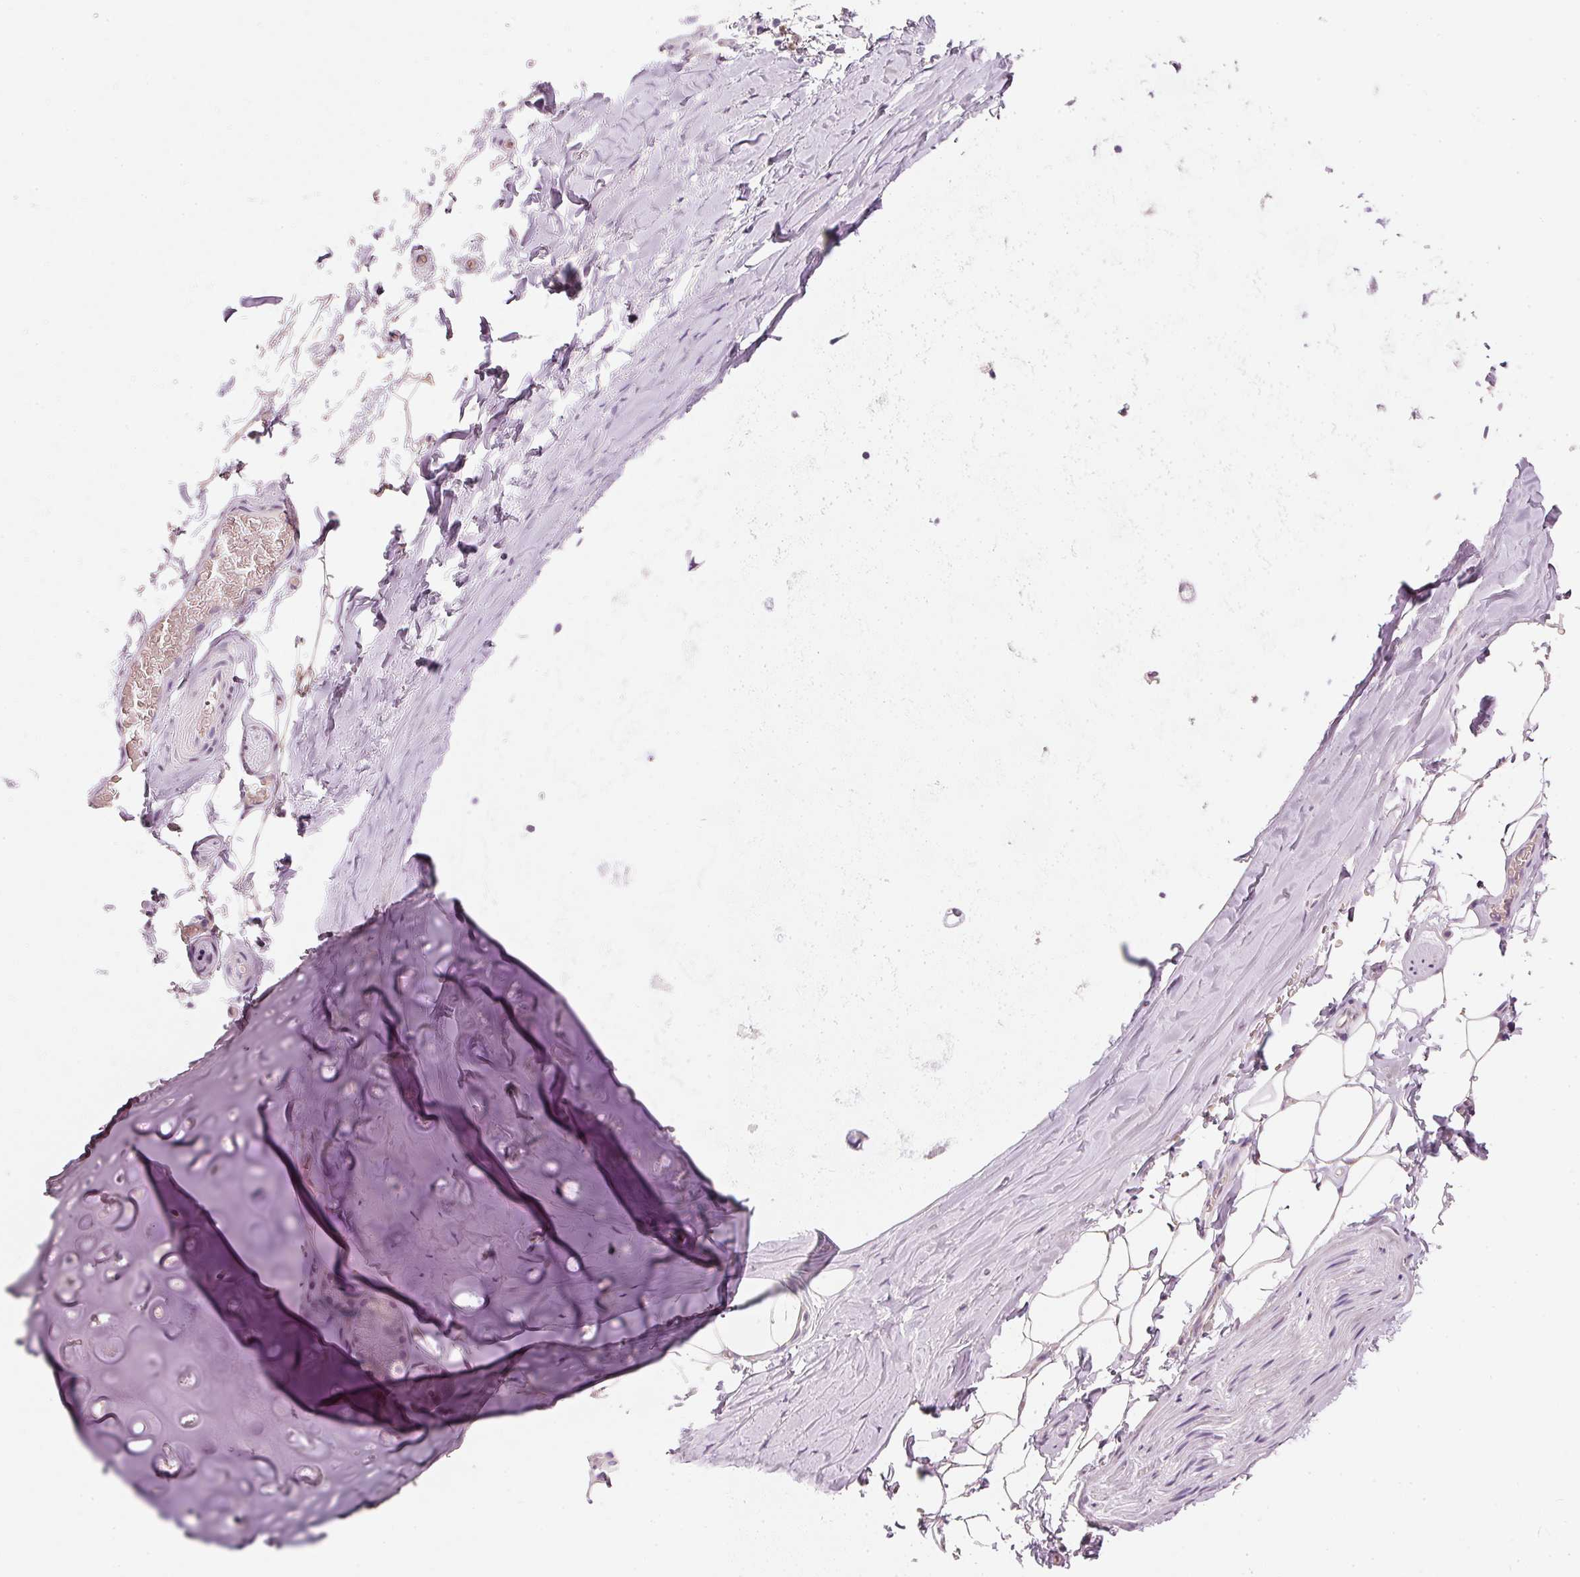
{"staining": {"intensity": "negative", "quantity": "none", "location": "none"}, "tissue": "adipose tissue", "cell_type": "Adipocytes", "image_type": "normal", "snomed": [{"axis": "morphology", "description": "Normal tissue, NOS"}, {"axis": "topography", "description": "Cartilage tissue"}, {"axis": "topography", "description": "Bronchus"}, {"axis": "topography", "description": "Peripheral nerve tissue"}], "caption": "IHC micrograph of unremarkable adipose tissue: adipose tissue stained with DAB (3,3'-diaminobenzidine) reveals no significant protein staining in adipocytes. (DAB immunohistochemistry visualized using brightfield microscopy, high magnification).", "gene": "ELAVL3", "patient": {"sex": "male", "age": 67}}